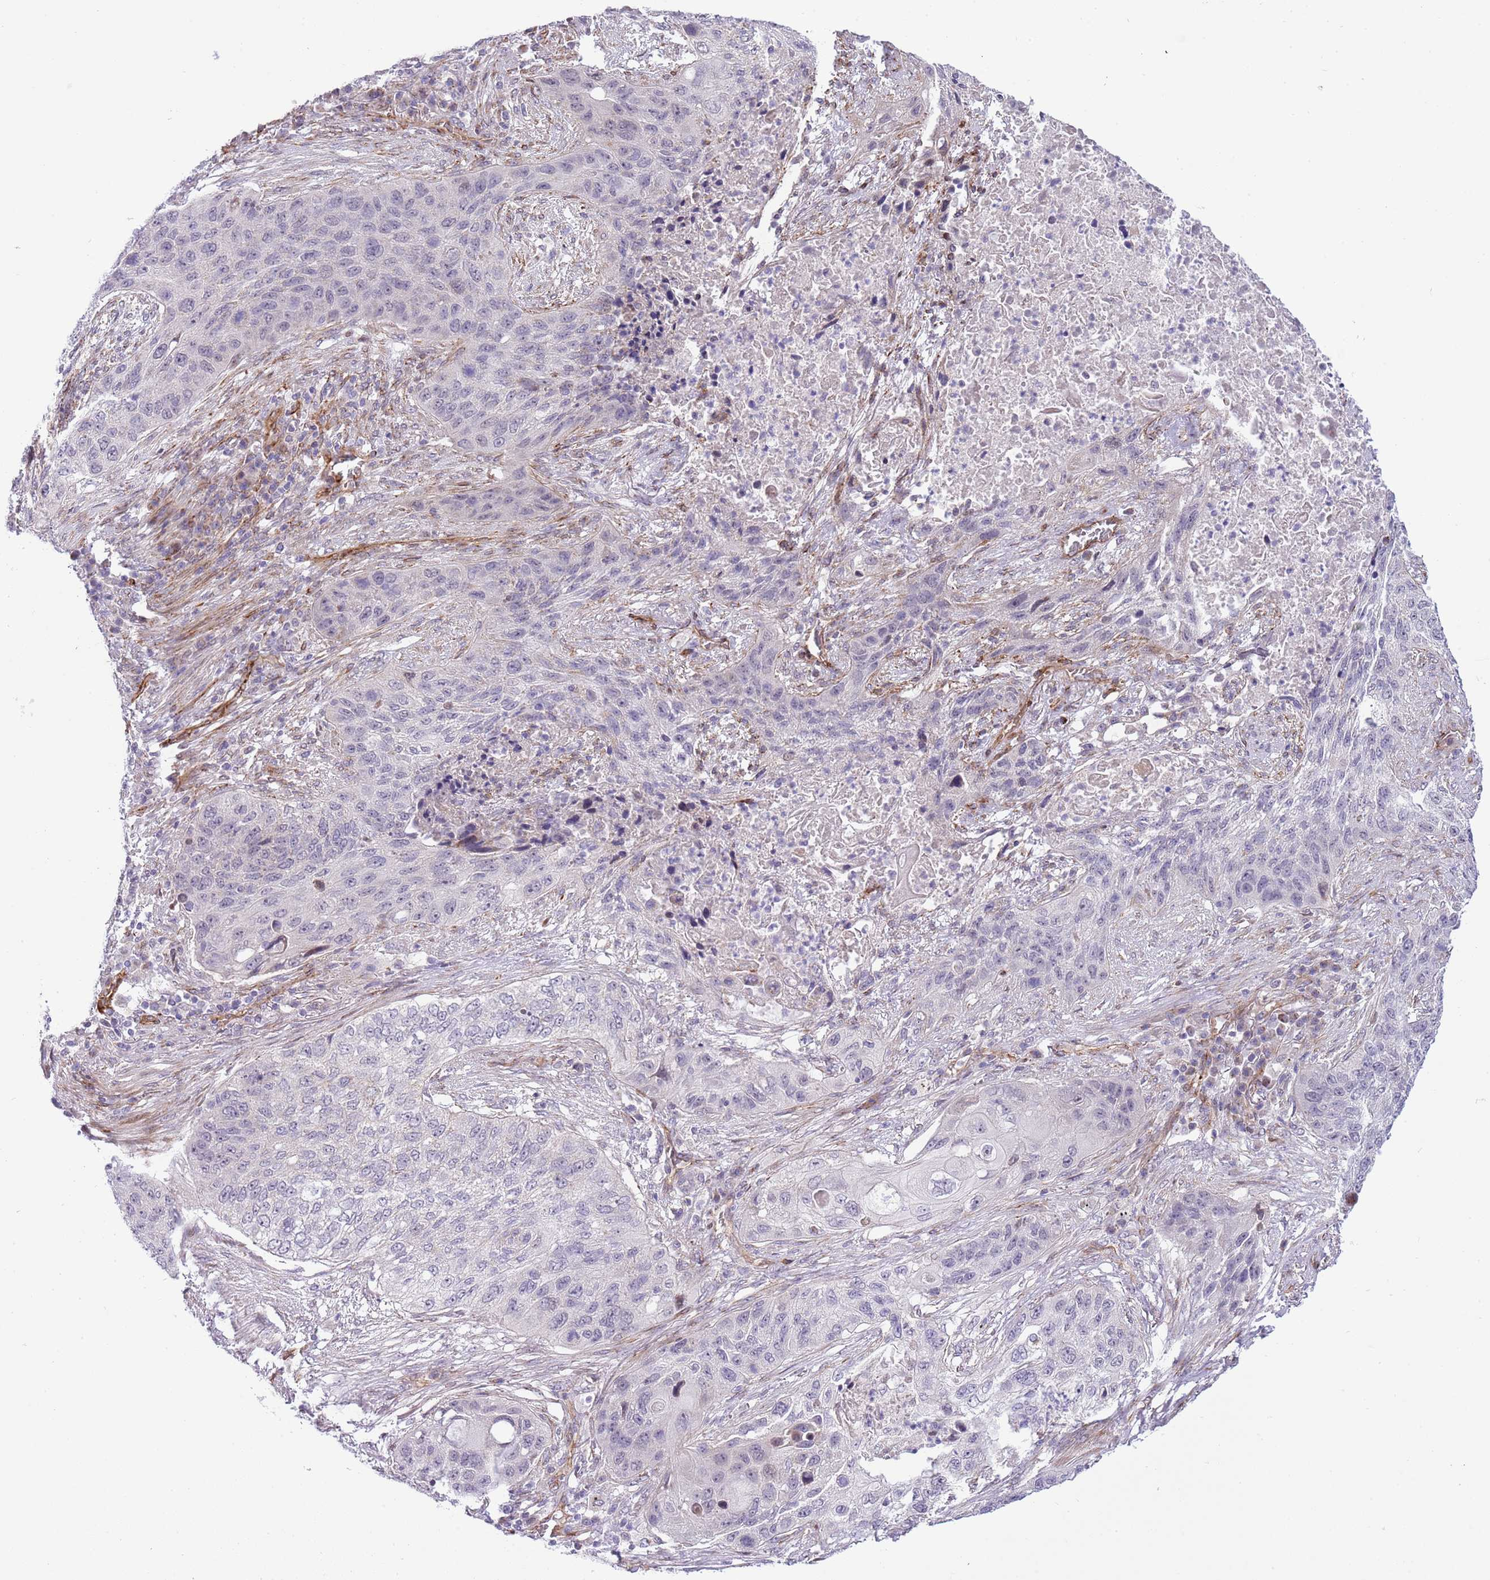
{"staining": {"intensity": "negative", "quantity": "none", "location": "none"}, "tissue": "lung cancer", "cell_type": "Tumor cells", "image_type": "cancer", "snomed": [{"axis": "morphology", "description": "Squamous cell carcinoma, NOS"}, {"axis": "topography", "description": "Lung"}], "caption": "Immunohistochemistry (IHC) micrograph of human lung cancer (squamous cell carcinoma) stained for a protein (brown), which displays no staining in tumor cells. Nuclei are stained in blue.", "gene": "NEK3", "patient": {"sex": "female", "age": 63}}